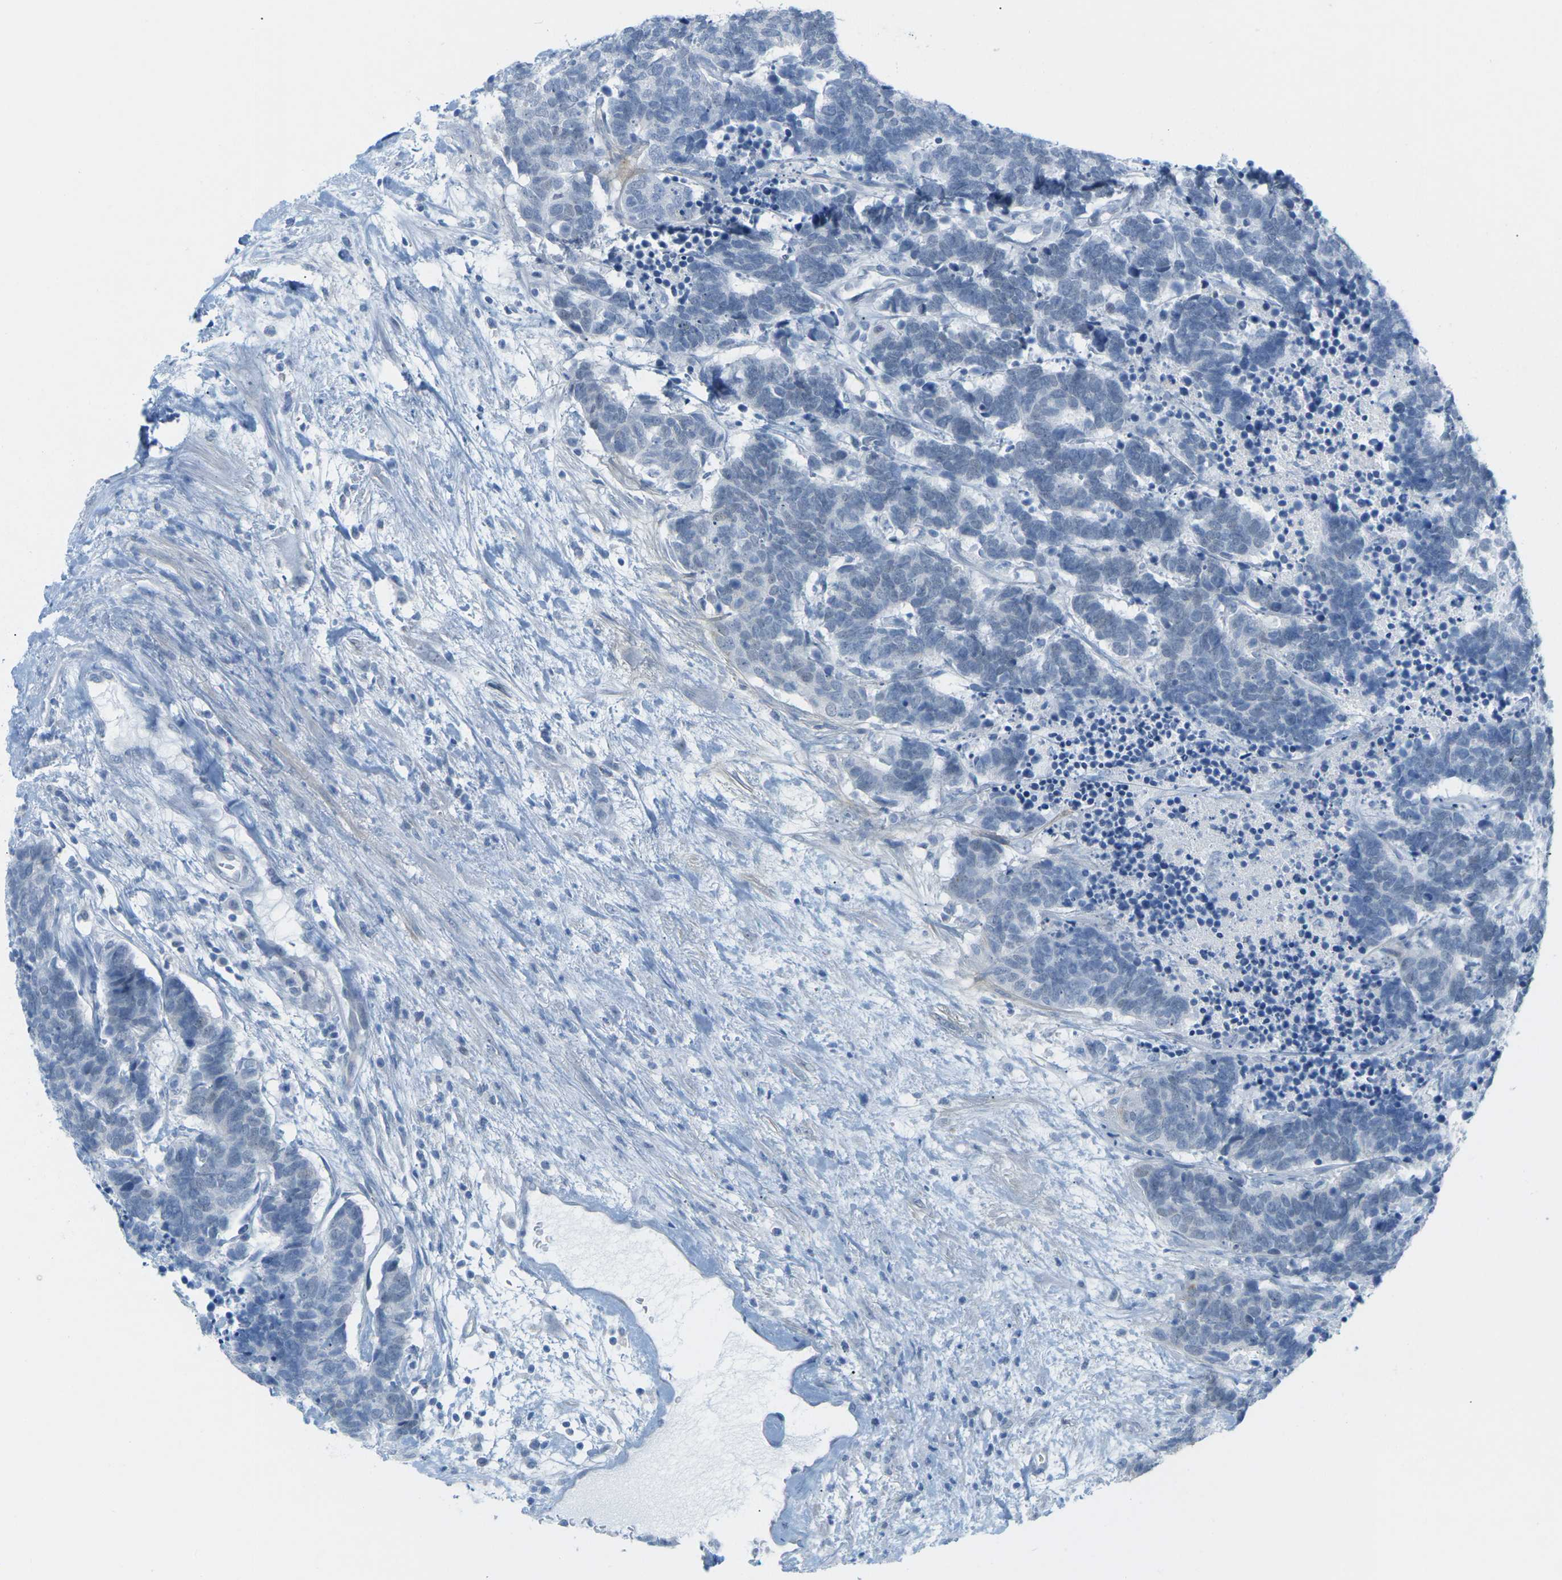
{"staining": {"intensity": "negative", "quantity": "none", "location": "none"}, "tissue": "carcinoid", "cell_type": "Tumor cells", "image_type": "cancer", "snomed": [{"axis": "morphology", "description": "Carcinoma, NOS"}, {"axis": "morphology", "description": "Carcinoid, malignant, NOS"}, {"axis": "topography", "description": "Urinary bladder"}], "caption": "This is a image of immunohistochemistry (IHC) staining of carcinoid, which shows no staining in tumor cells. Brightfield microscopy of IHC stained with DAB (3,3'-diaminobenzidine) (brown) and hematoxylin (blue), captured at high magnification.", "gene": "HLTF", "patient": {"sex": "male", "age": 57}}